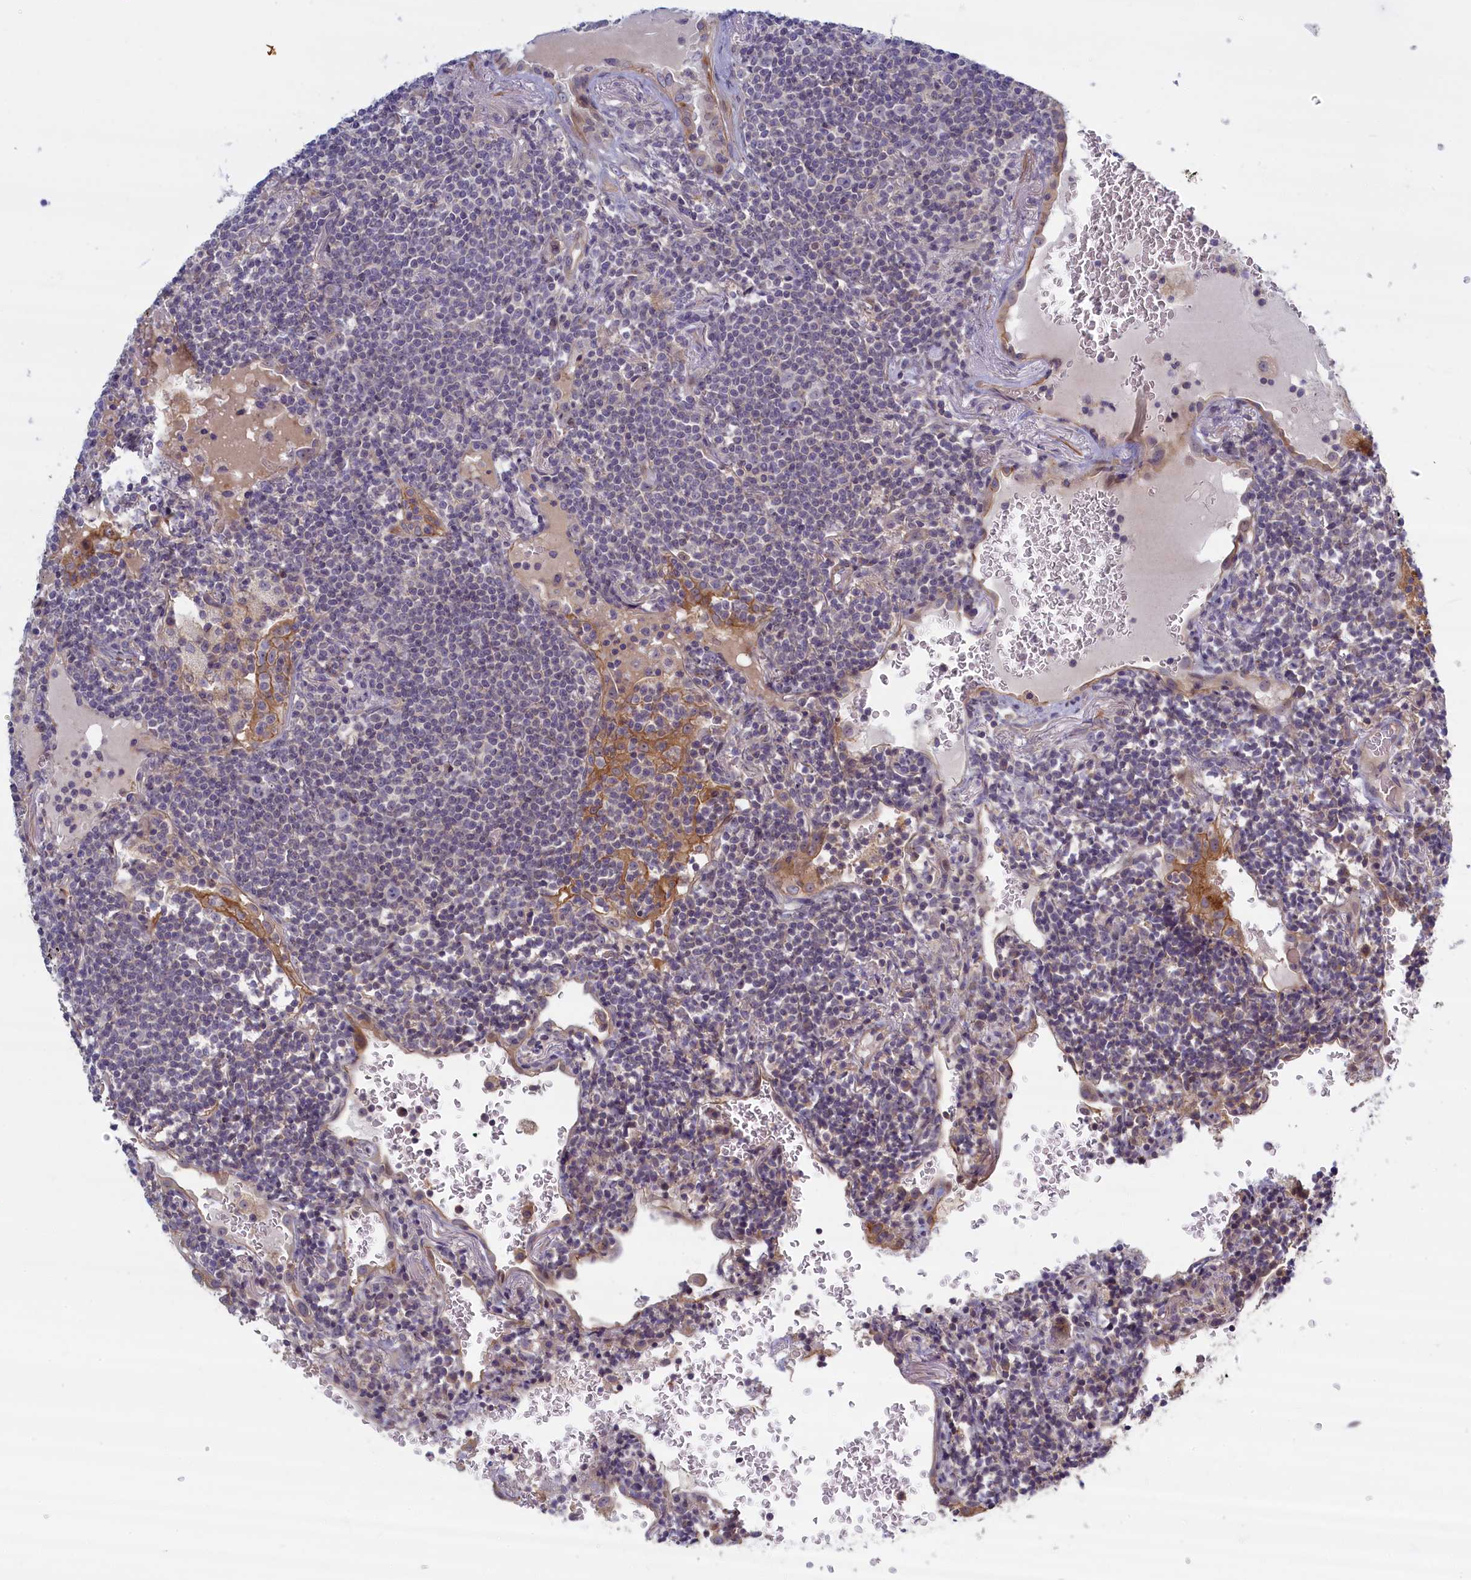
{"staining": {"intensity": "negative", "quantity": "none", "location": "none"}, "tissue": "lymphoma", "cell_type": "Tumor cells", "image_type": "cancer", "snomed": [{"axis": "morphology", "description": "Malignant lymphoma, non-Hodgkin's type, Low grade"}, {"axis": "topography", "description": "Lung"}], "caption": "There is no significant expression in tumor cells of lymphoma.", "gene": "TRPM4", "patient": {"sex": "female", "age": 71}}